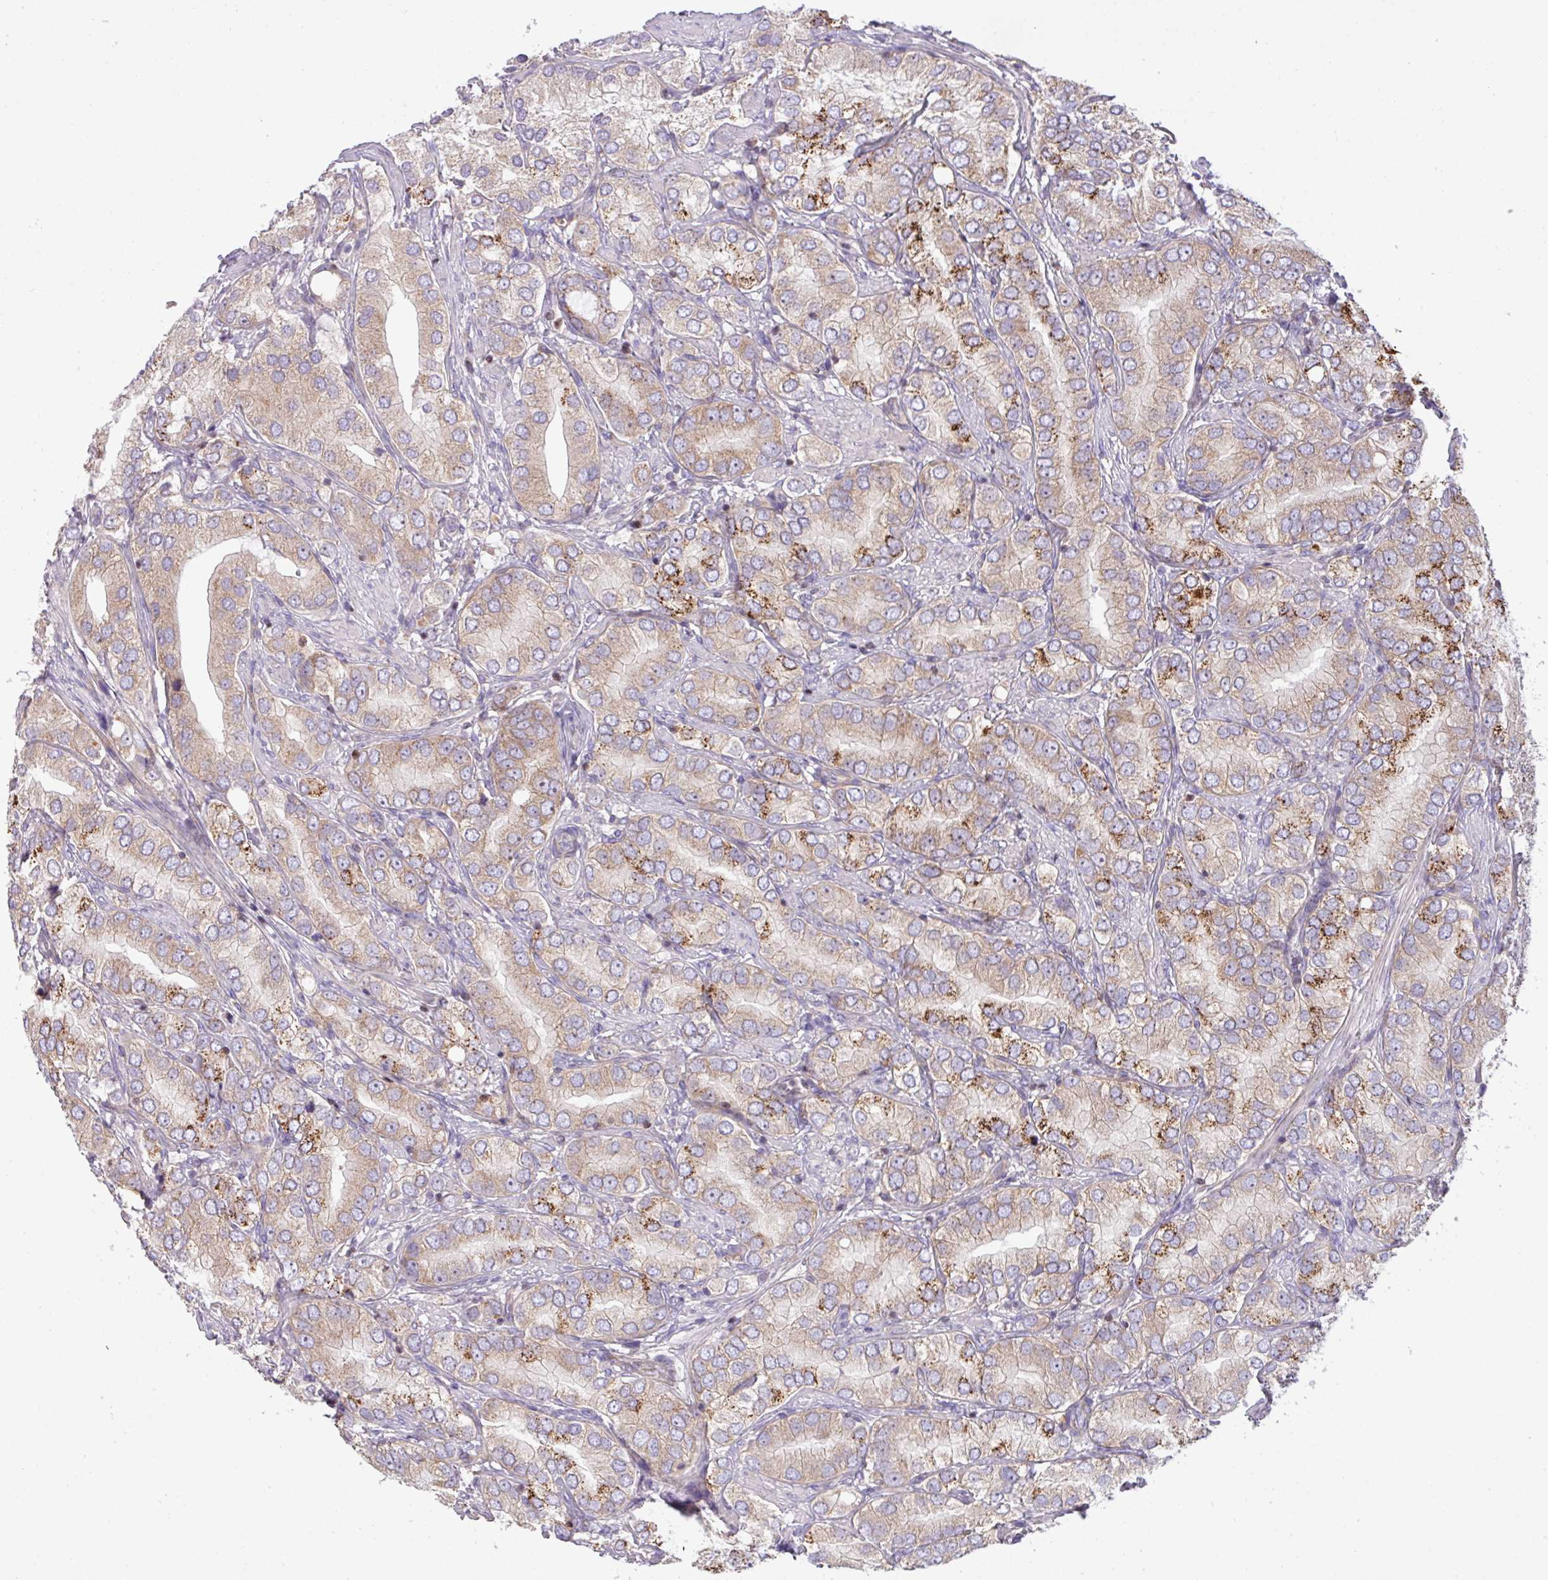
{"staining": {"intensity": "weak", "quantity": ">75%", "location": "cytoplasmic/membranous"}, "tissue": "prostate cancer", "cell_type": "Tumor cells", "image_type": "cancer", "snomed": [{"axis": "morphology", "description": "Adenocarcinoma, High grade"}, {"axis": "topography", "description": "Prostate"}], "caption": "Protein staining displays weak cytoplasmic/membranous expression in approximately >75% of tumor cells in prostate high-grade adenocarcinoma.", "gene": "ZNF394", "patient": {"sex": "male", "age": 82}}